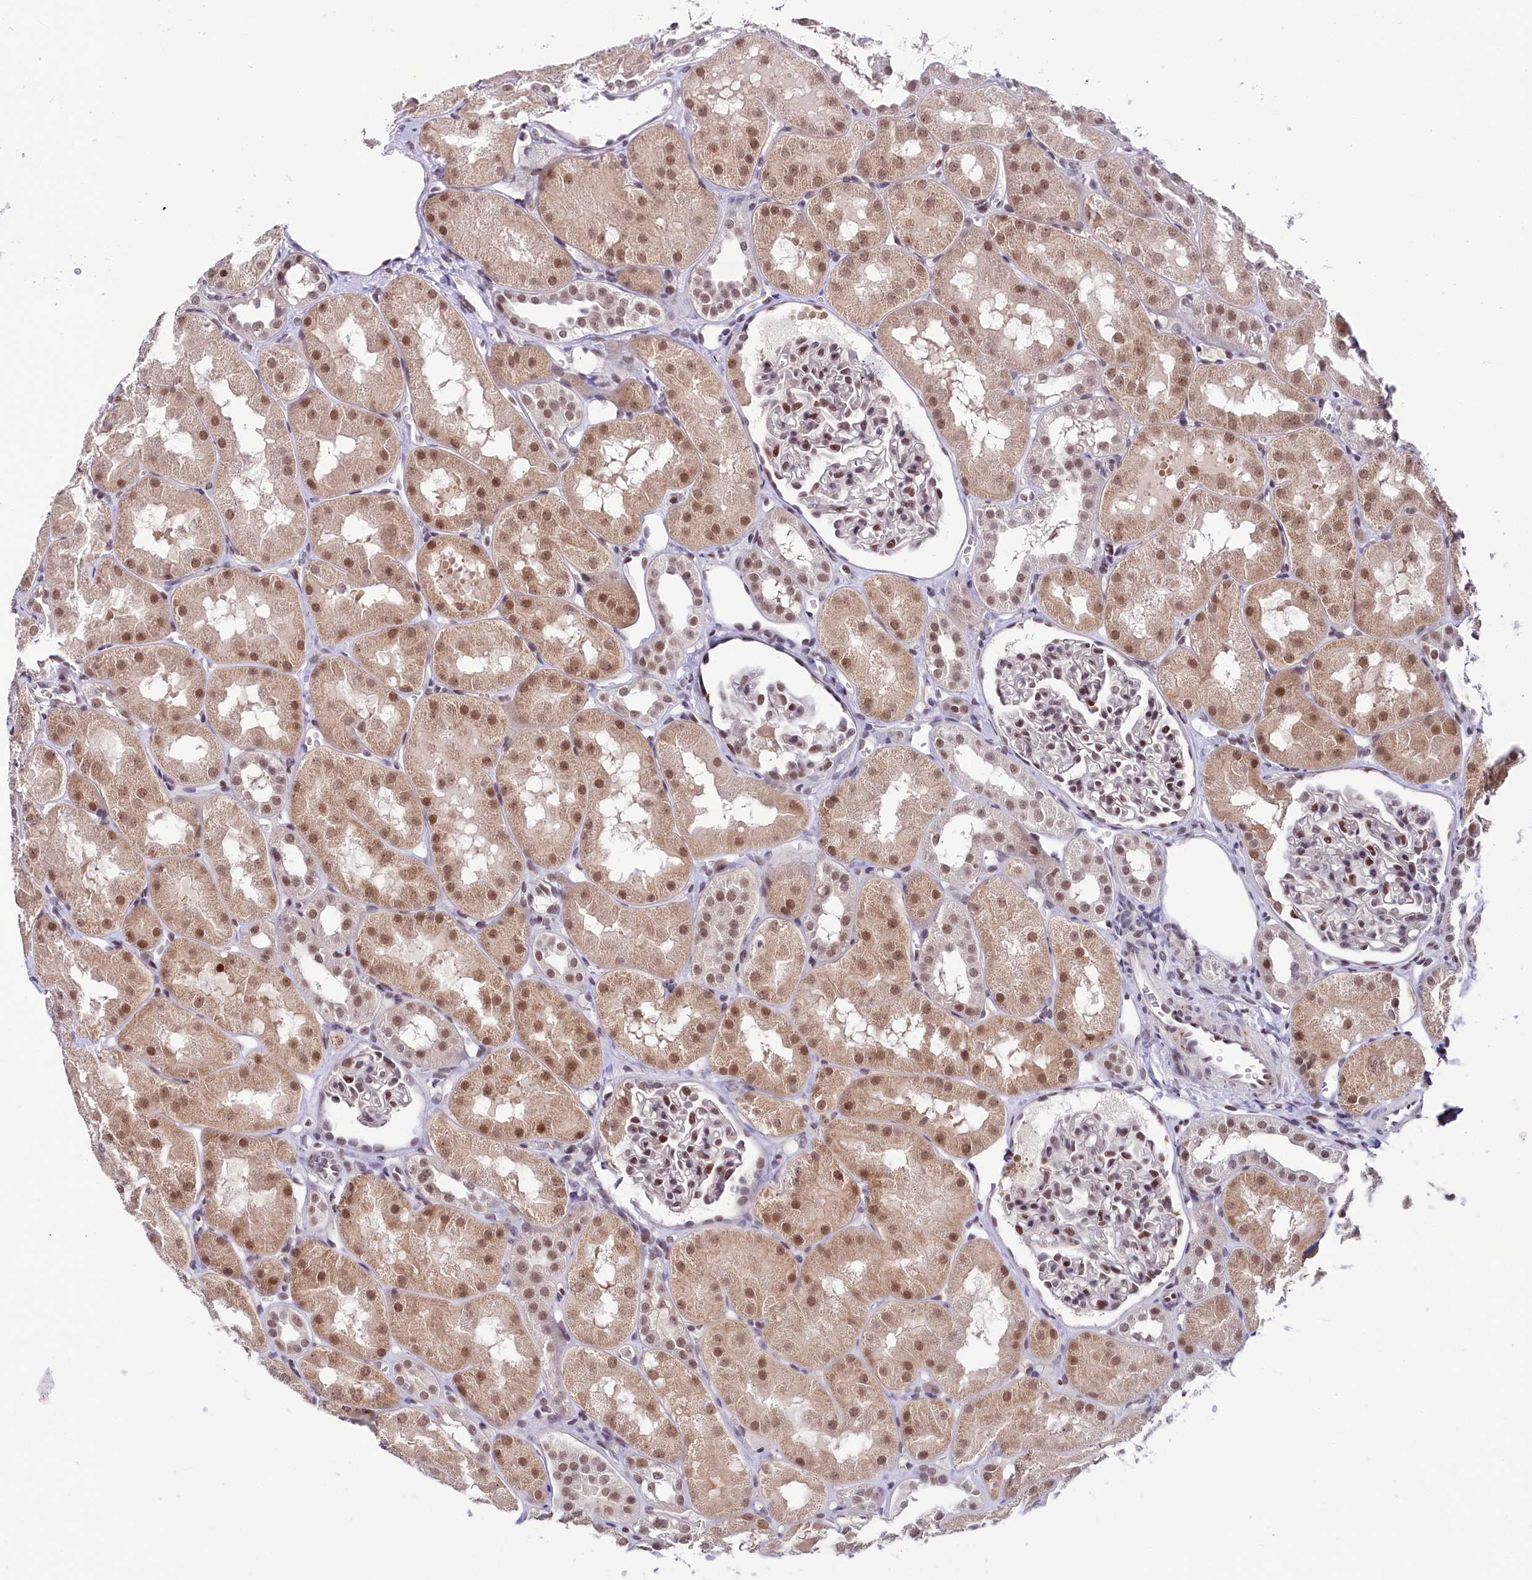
{"staining": {"intensity": "moderate", "quantity": ">75%", "location": "nuclear"}, "tissue": "kidney", "cell_type": "Cells in glomeruli", "image_type": "normal", "snomed": [{"axis": "morphology", "description": "Normal tissue, NOS"}, {"axis": "topography", "description": "Kidney"}, {"axis": "topography", "description": "Urinary bladder"}], "caption": "Normal kidney demonstrates moderate nuclear positivity in approximately >75% of cells in glomeruli, visualized by immunohistochemistry. (IHC, brightfield microscopy, high magnification).", "gene": "SCAF11", "patient": {"sex": "male", "age": 16}}